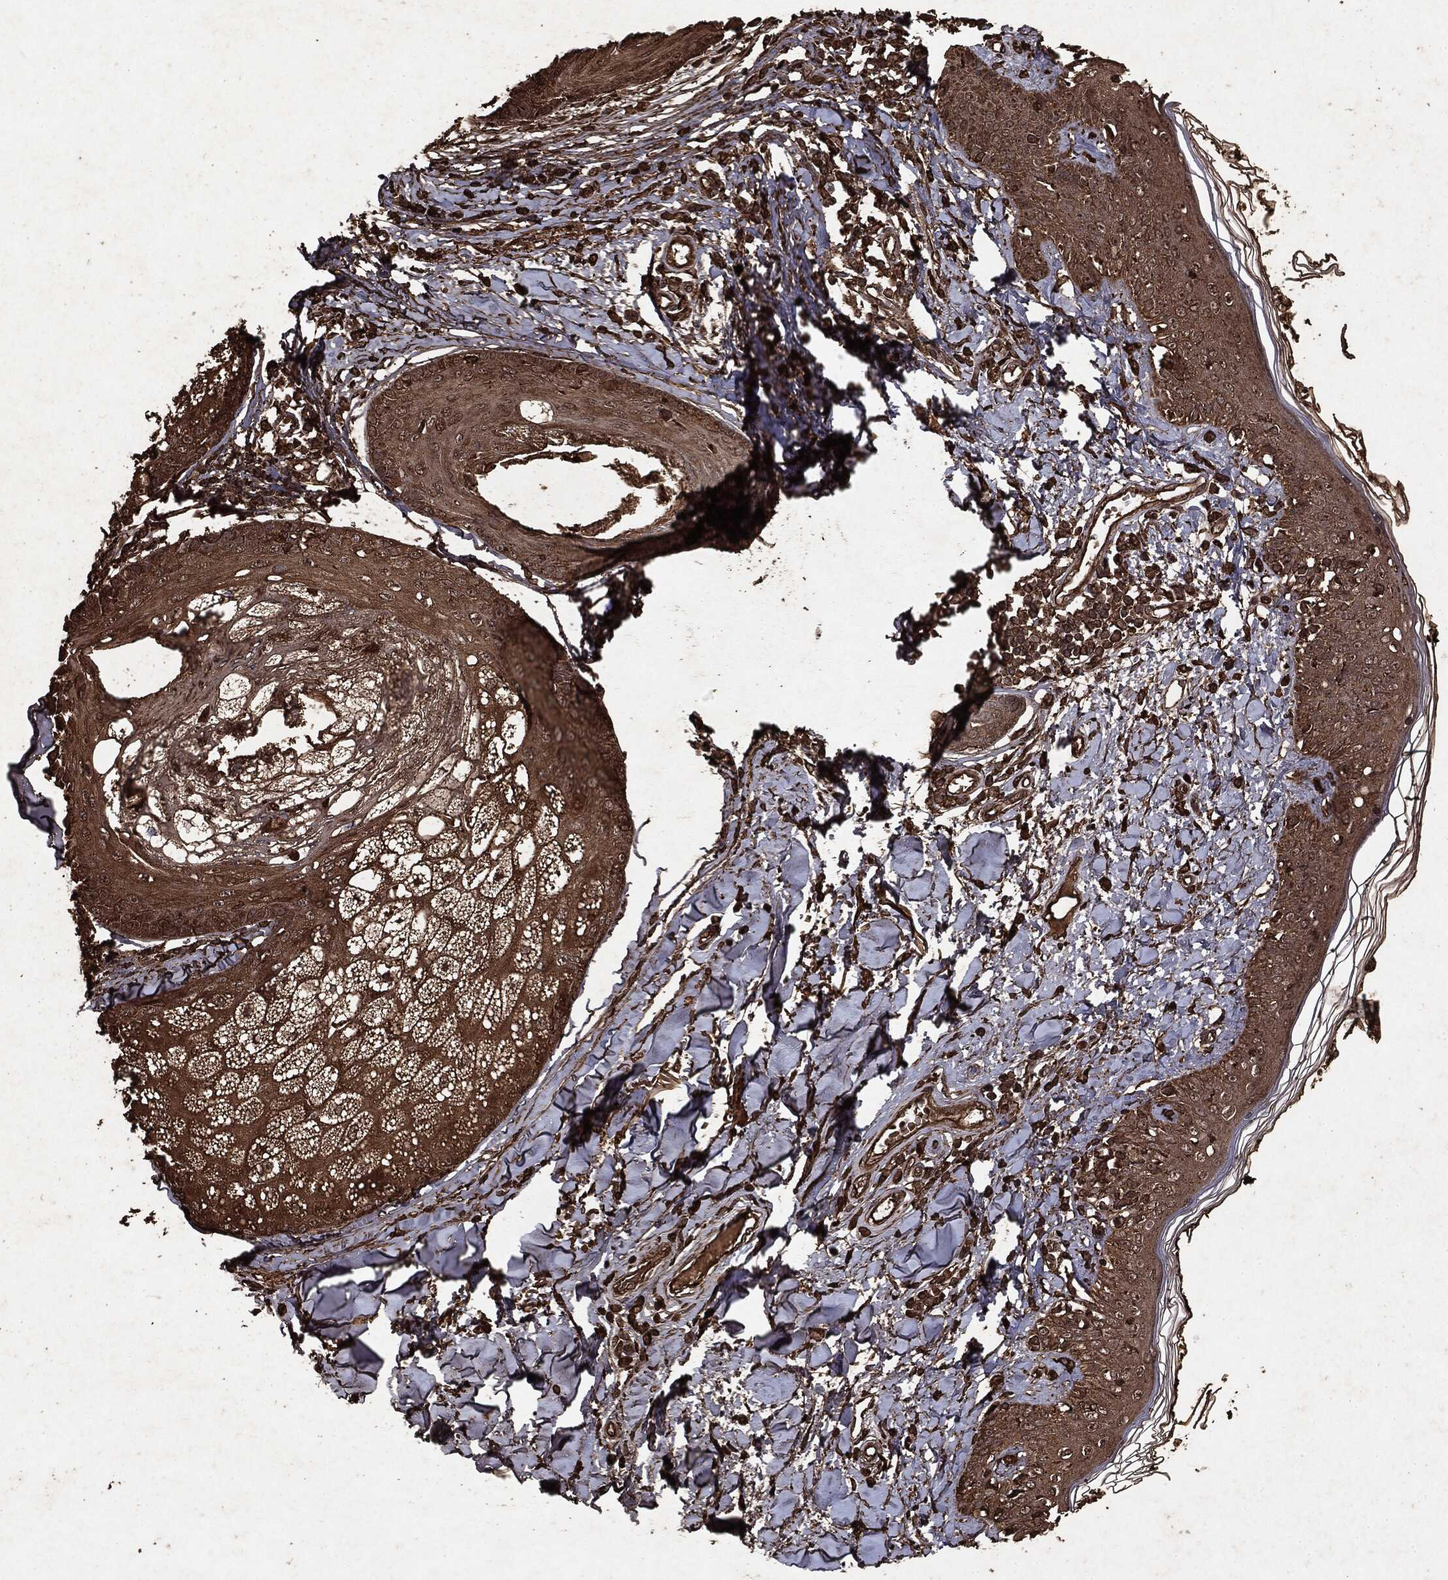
{"staining": {"intensity": "moderate", "quantity": ">75%", "location": "cytoplasmic/membranous"}, "tissue": "skin", "cell_type": "Fibroblasts", "image_type": "normal", "snomed": [{"axis": "morphology", "description": "Normal tissue, NOS"}, {"axis": "topography", "description": "Skin"}], "caption": "Skin stained with a brown dye displays moderate cytoplasmic/membranous positive positivity in approximately >75% of fibroblasts.", "gene": "ARAF", "patient": {"sex": "male", "age": 76}}